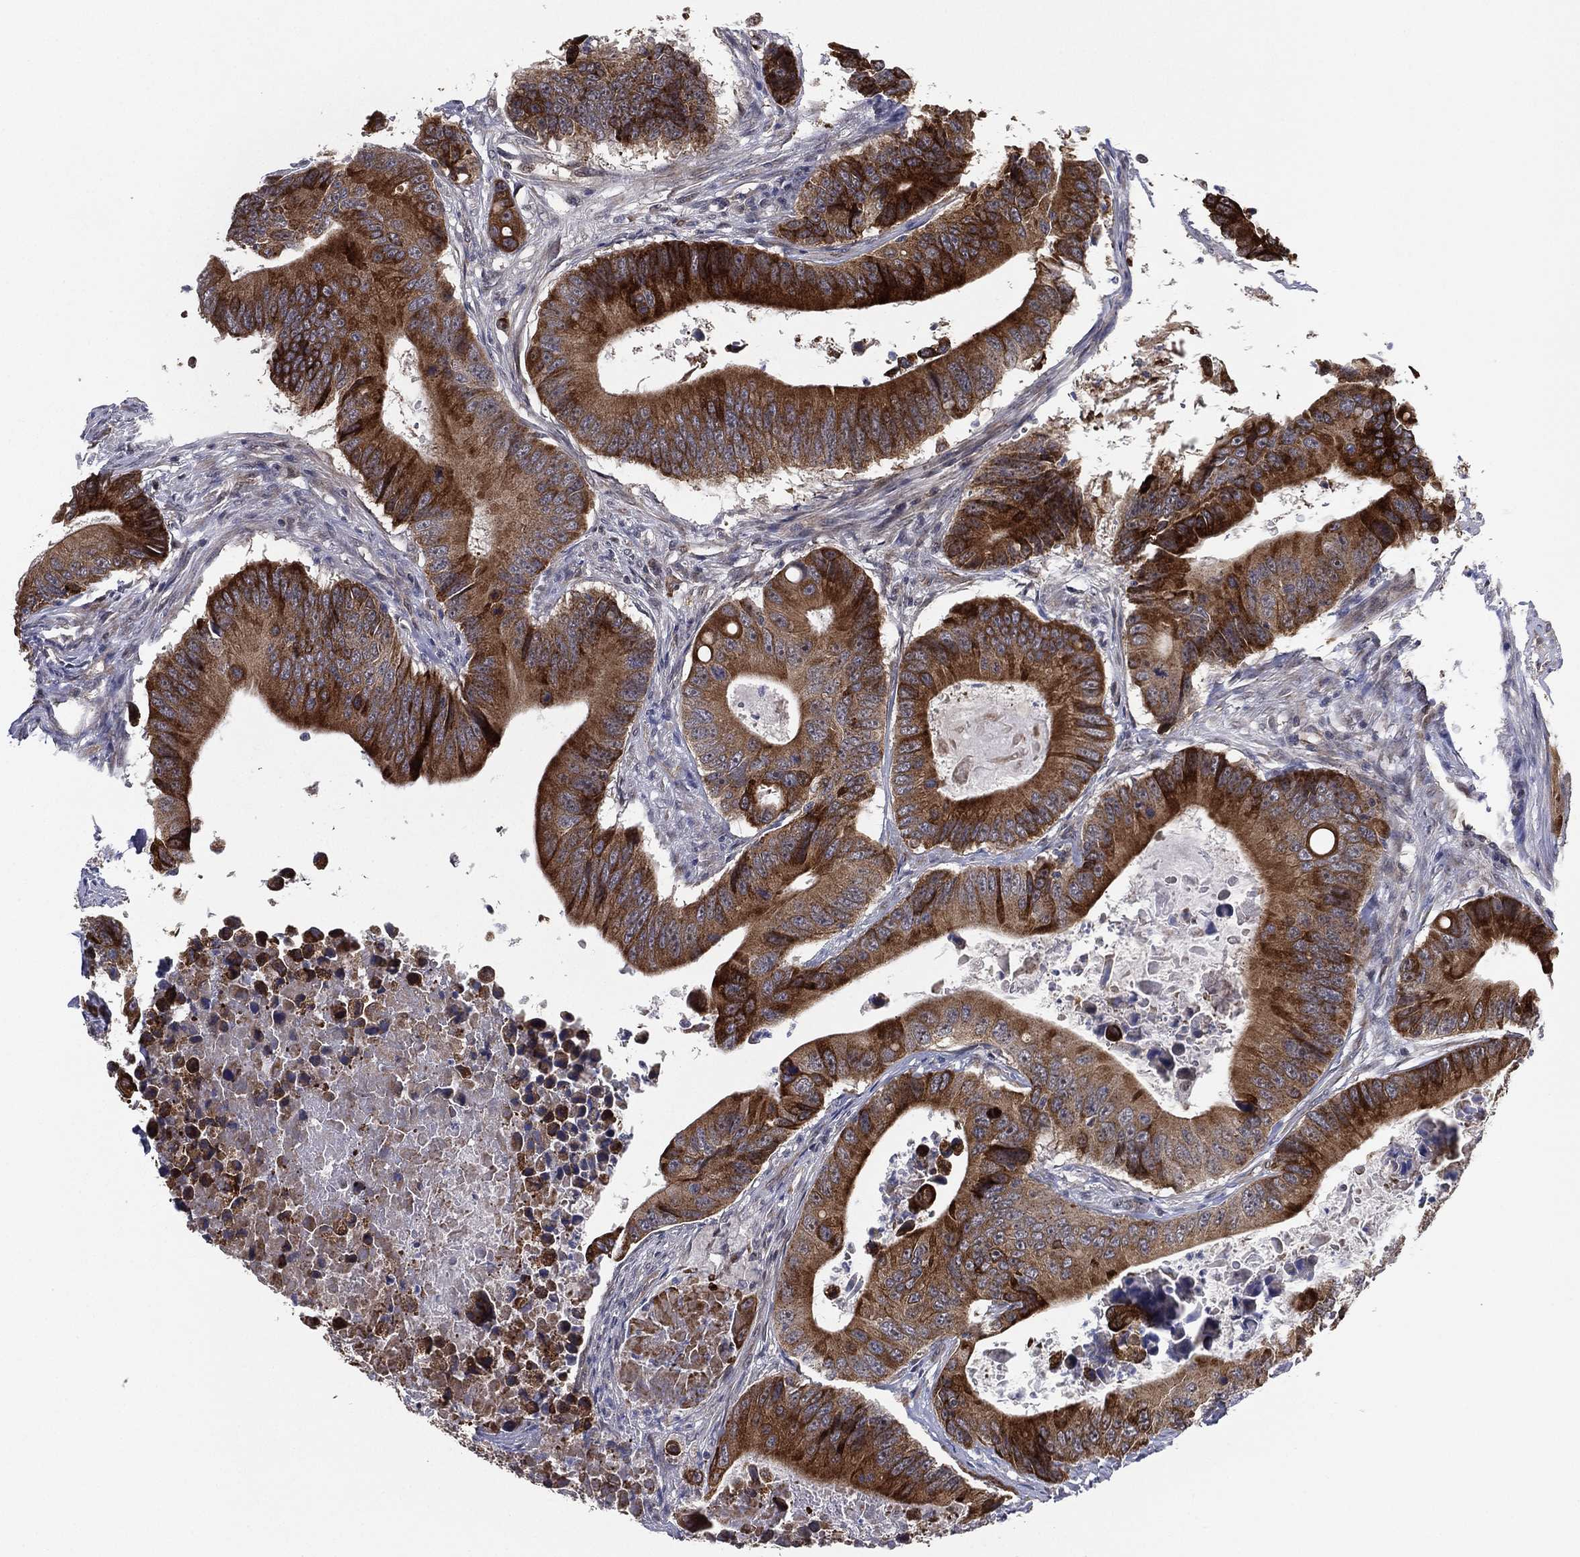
{"staining": {"intensity": "strong", "quantity": ">75%", "location": "cytoplasmic/membranous"}, "tissue": "colorectal cancer", "cell_type": "Tumor cells", "image_type": "cancer", "snomed": [{"axis": "morphology", "description": "Adenocarcinoma, NOS"}, {"axis": "topography", "description": "Colon"}], "caption": "This image reveals colorectal adenocarcinoma stained with immunohistochemistry (IHC) to label a protein in brown. The cytoplasmic/membranous of tumor cells show strong positivity for the protein. Nuclei are counter-stained blue.", "gene": "KAT14", "patient": {"sex": "female", "age": 90}}